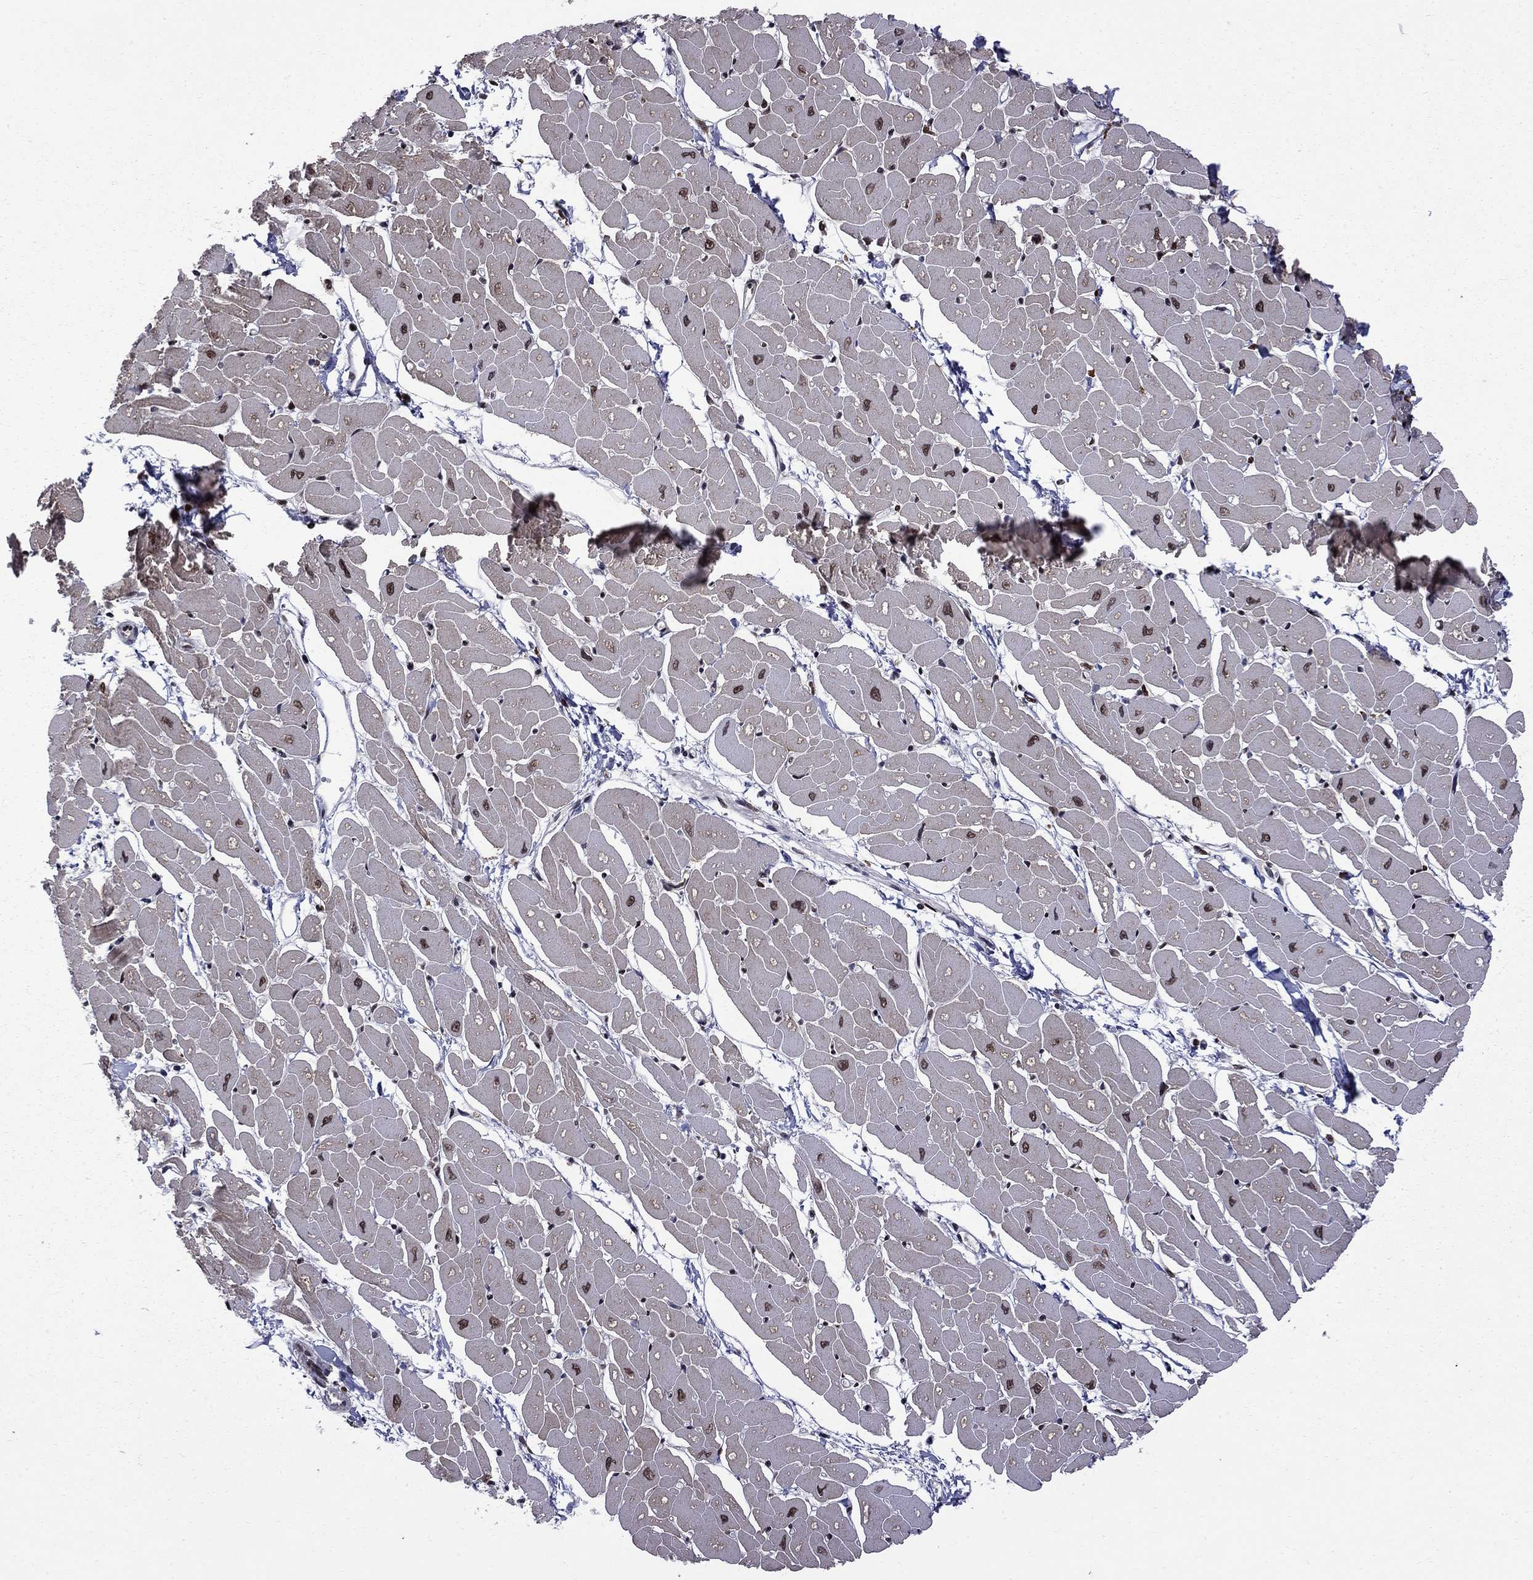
{"staining": {"intensity": "strong", "quantity": ">75%", "location": "nuclear"}, "tissue": "heart muscle", "cell_type": "Cardiomyocytes", "image_type": "normal", "snomed": [{"axis": "morphology", "description": "Normal tissue, NOS"}, {"axis": "topography", "description": "Heart"}], "caption": "High-magnification brightfield microscopy of benign heart muscle stained with DAB (brown) and counterstained with hematoxylin (blue). cardiomyocytes exhibit strong nuclear expression is appreciated in about>75% of cells. (DAB = brown stain, brightfield microscopy at high magnification).", "gene": "MED25", "patient": {"sex": "male", "age": 57}}